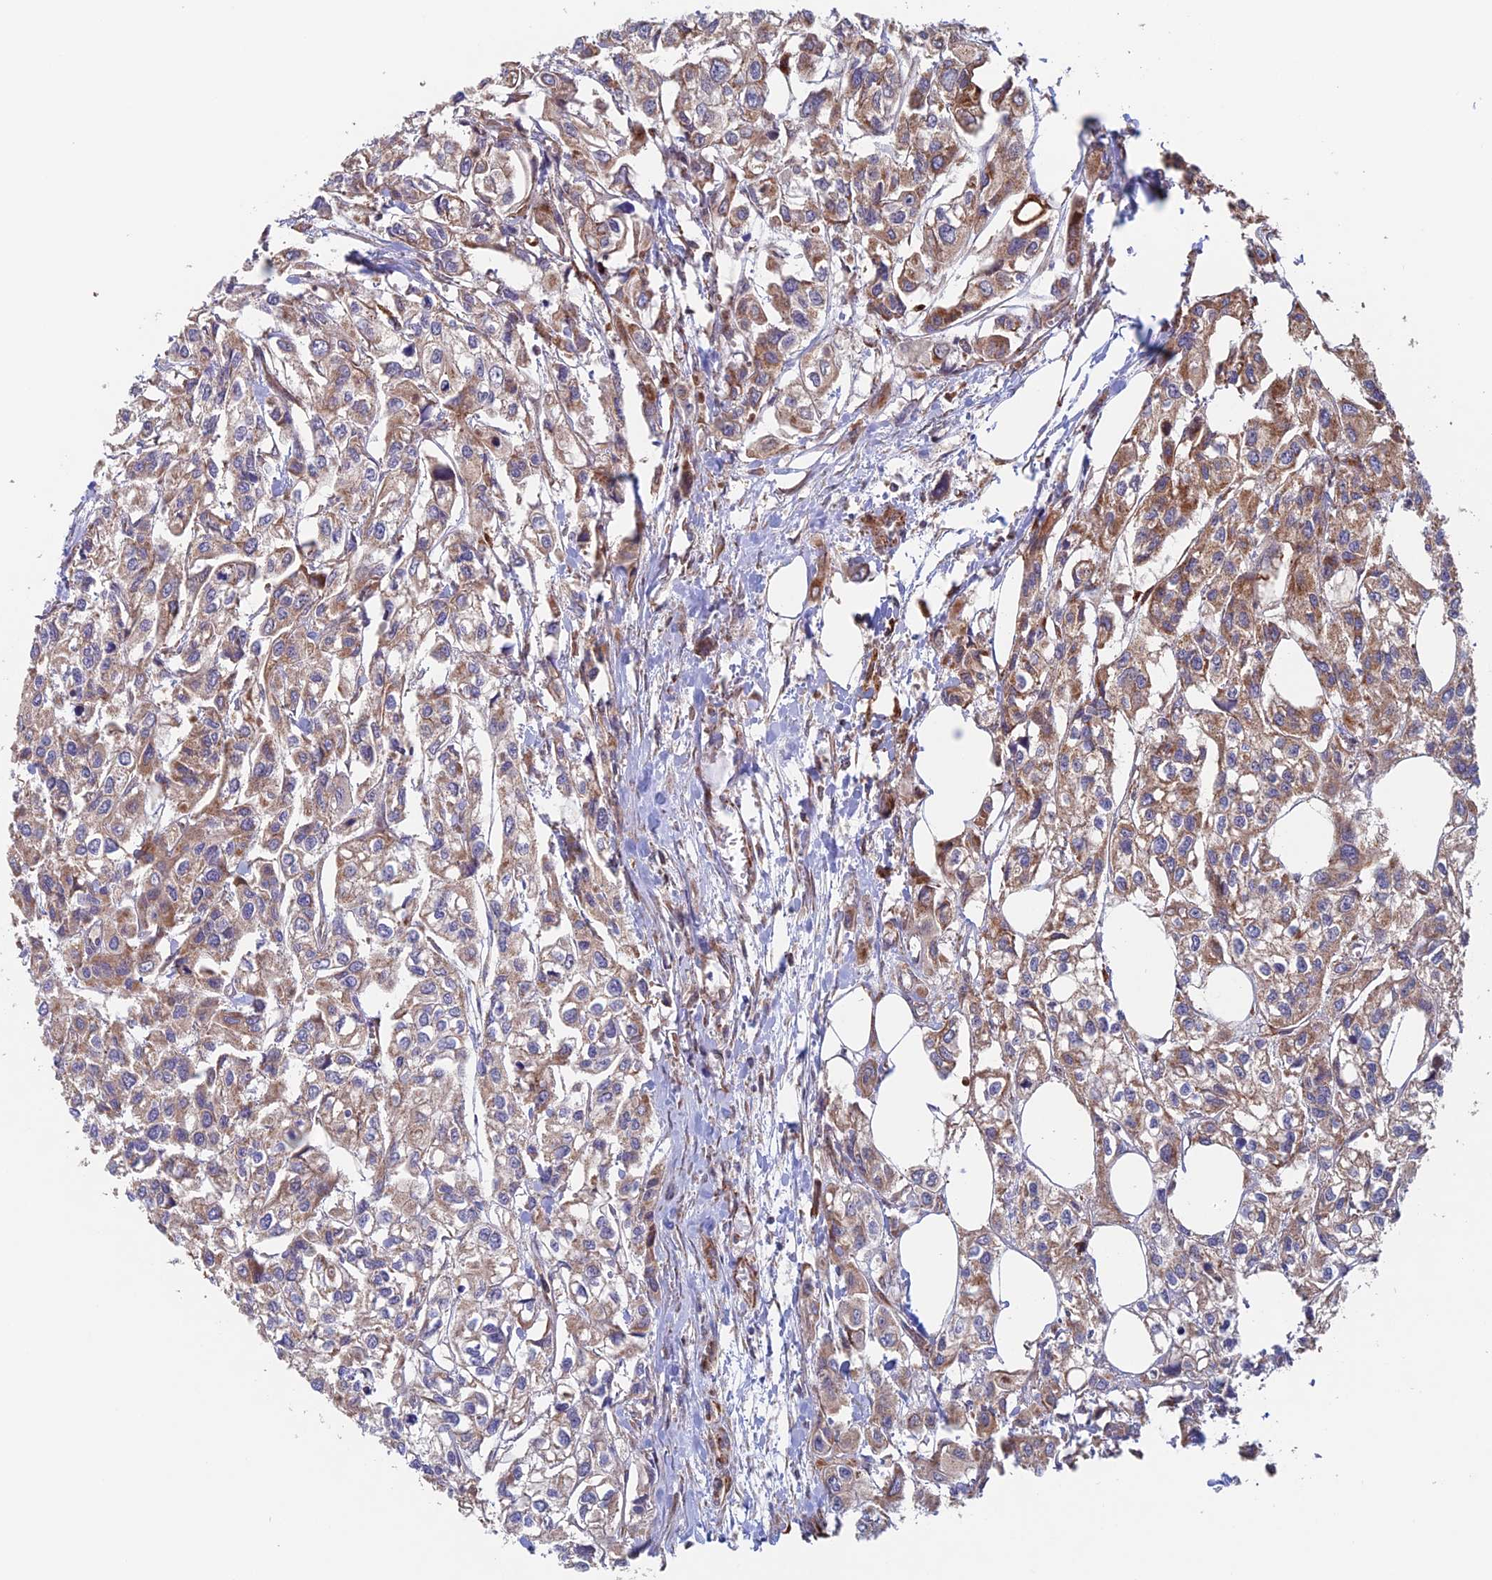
{"staining": {"intensity": "moderate", "quantity": ">75%", "location": "cytoplasmic/membranous"}, "tissue": "urothelial cancer", "cell_type": "Tumor cells", "image_type": "cancer", "snomed": [{"axis": "morphology", "description": "Urothelial carcinoma, High grade"}, {"axis": "topography", "description": "Urinary bladder"}], "caption": "Human urothelial carcinoma (high-grade) stained with a brown dye exhibits moderate cytoplasmic/membranous positive staining in about >75% of tumor cells.", "gene": "MRPL1", "patient": {"sex": "male", "age": 67}}